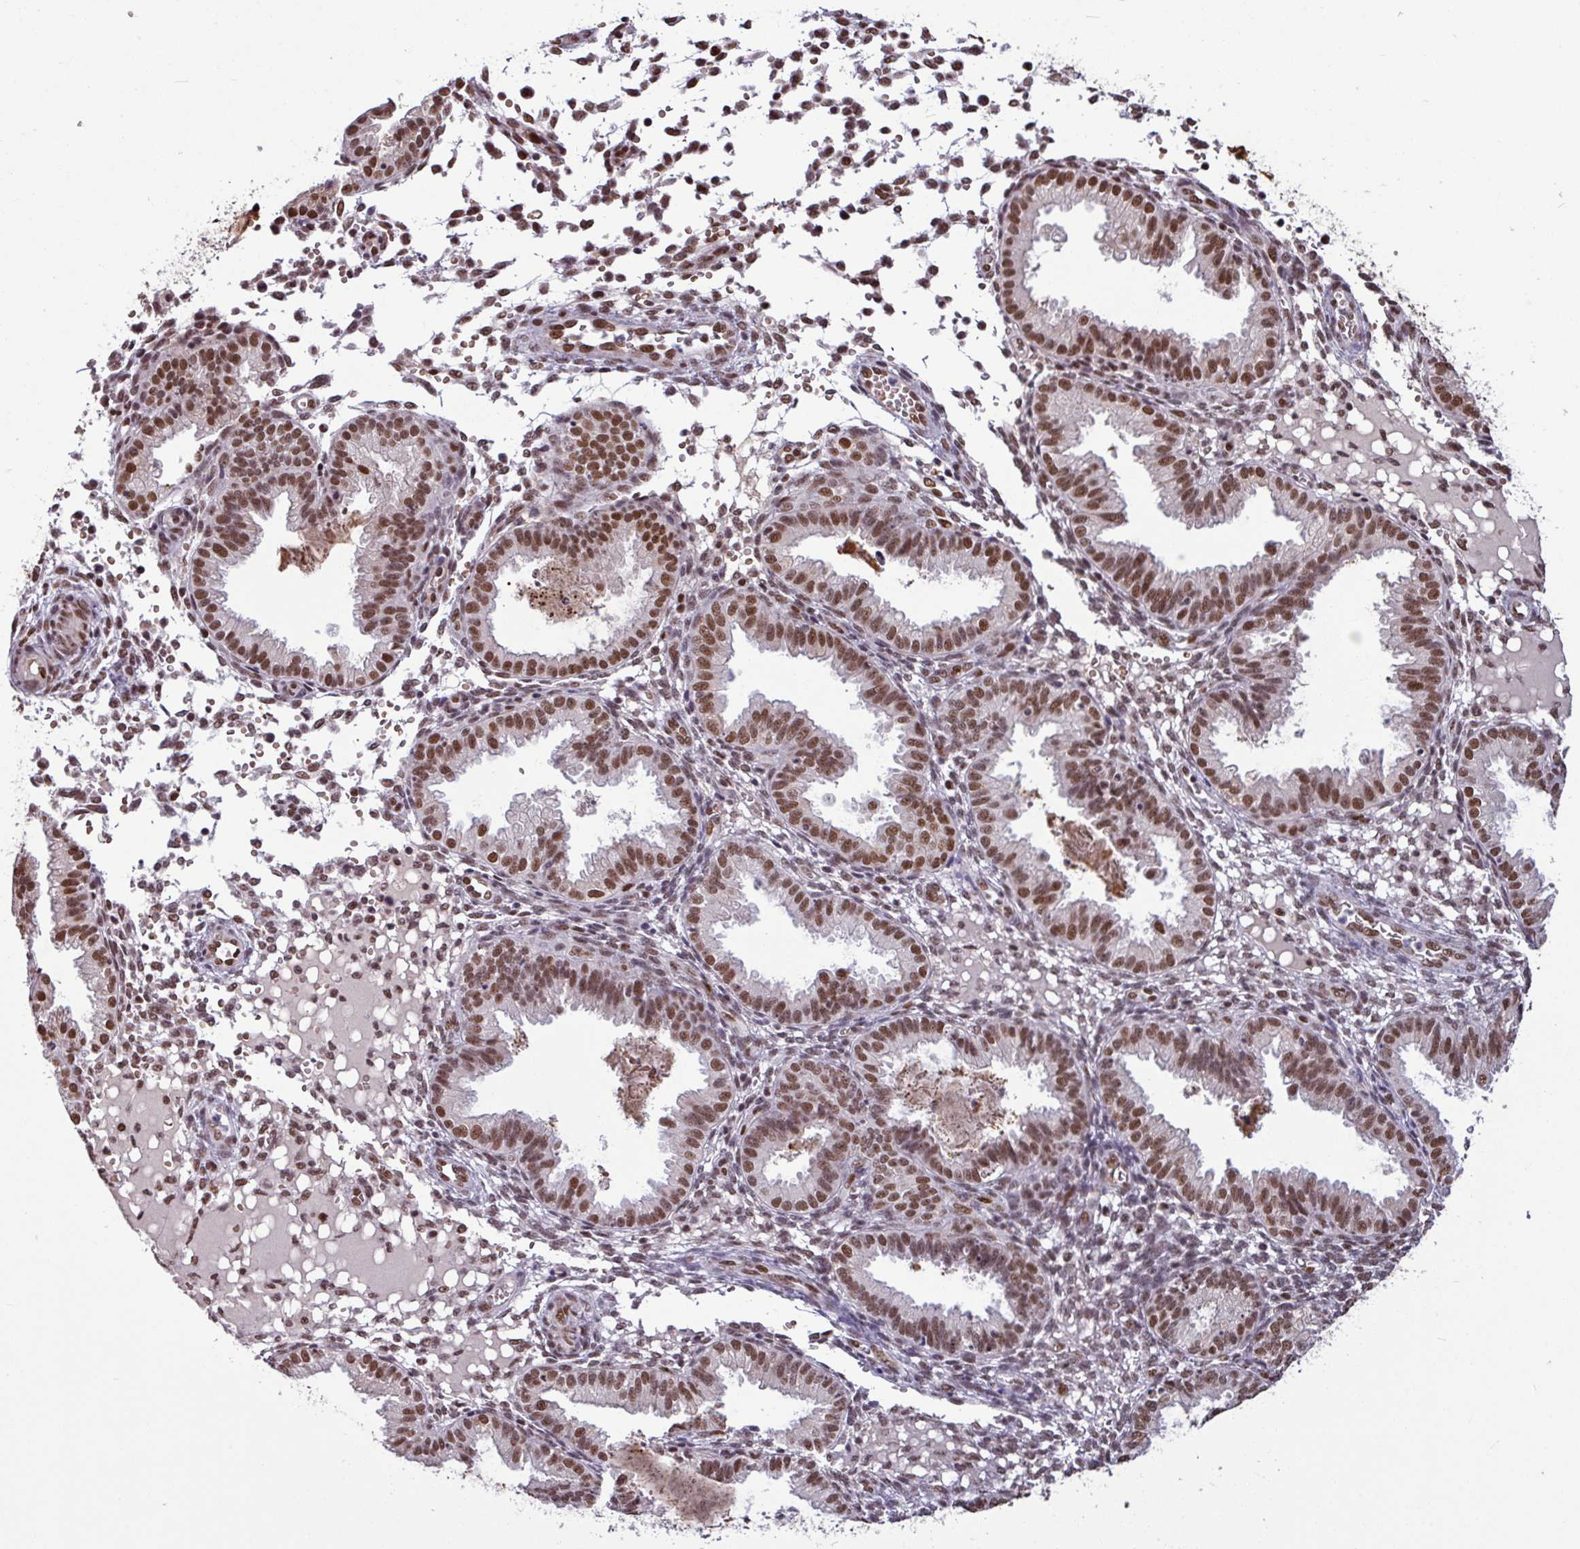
{"staining": {"intensity": "moderate", "quantity": ">75%", "location": "nuclear"}, "tissue": "endometrium", "cell_type": "Cells in endometrial stroma", "image_type": "normal", "snomed": [{"axis": "morphology", "description": "Normal tissue, NOS"}, {"axis": "topography", "description": "Endometrium"}], "caption": "A brown stain shows moderate nuclear positivity of a protein in cells in endometrial stroma of benign human endometrium.", "gene": "TDG", "patient": {"sex": "female", "age": 33}}